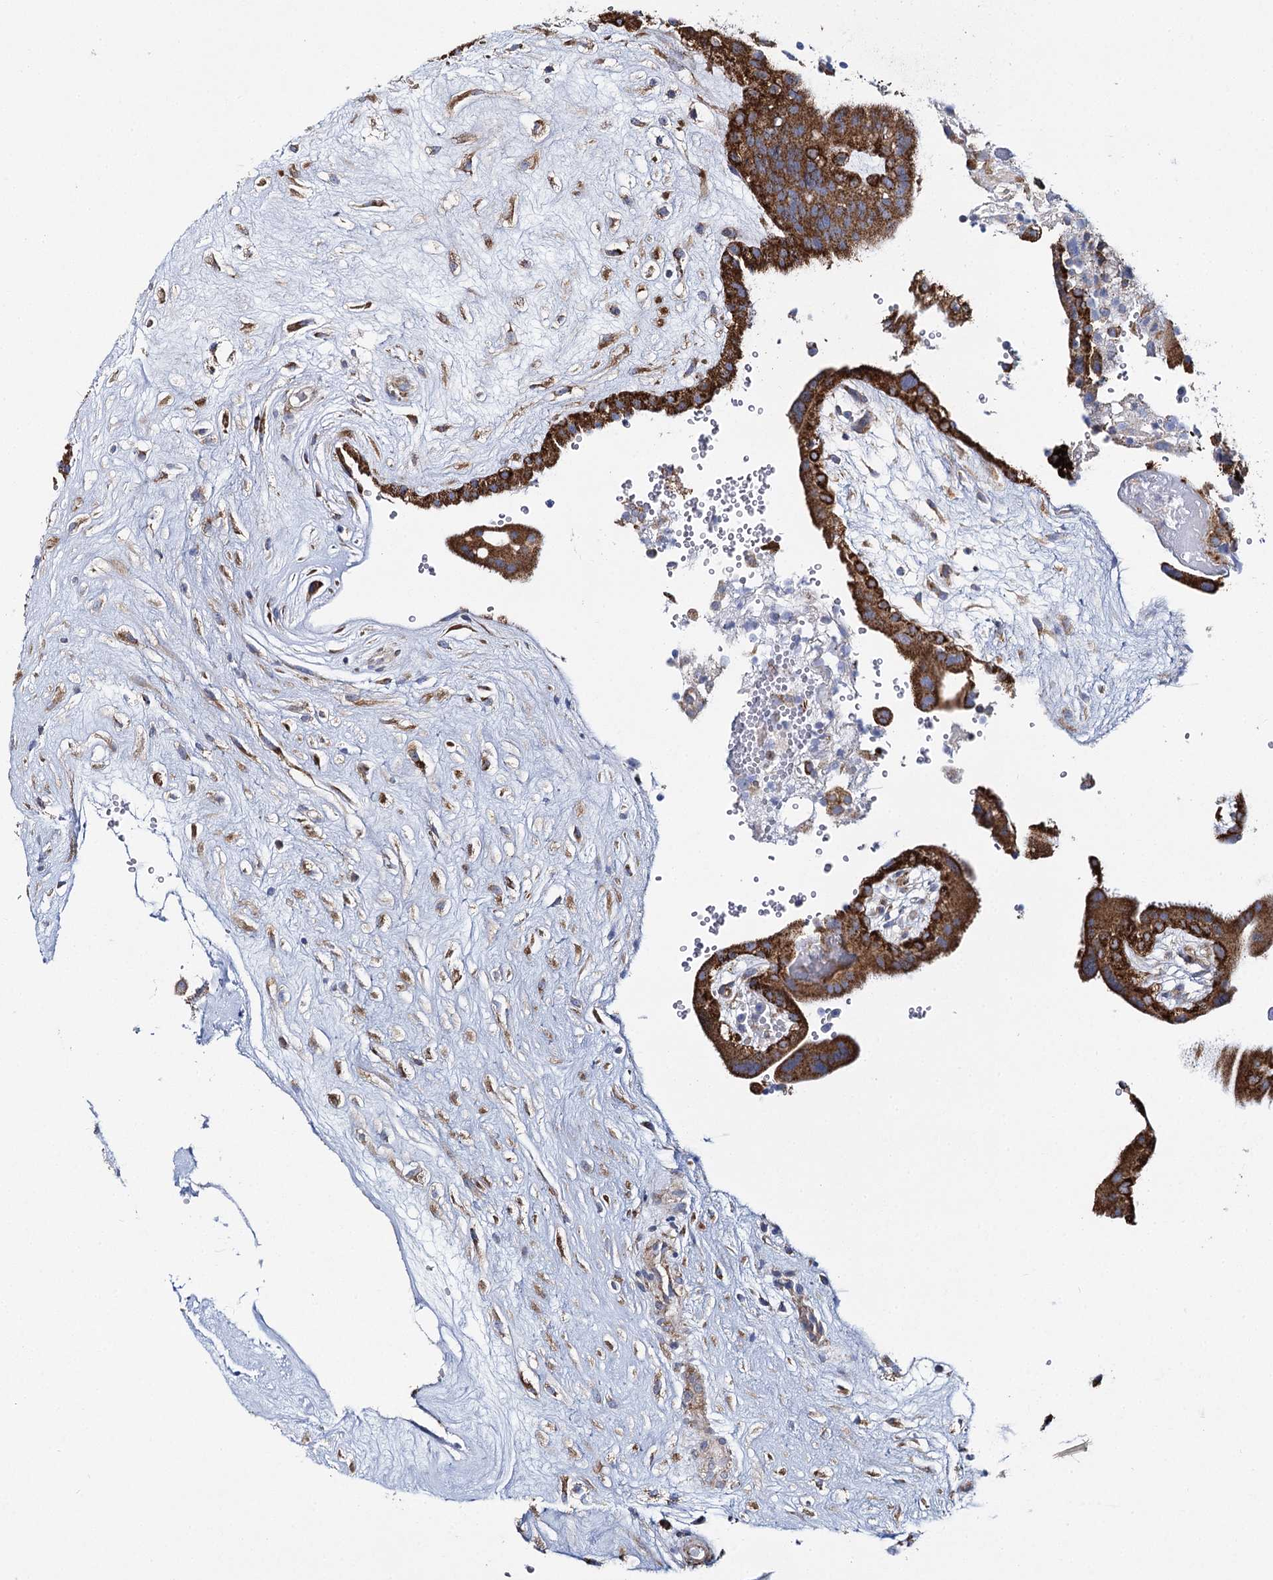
{"staining": {"intensity": "strong", "quantity": ">75%", "location": "cytoplasmic/membranous"}, "tissue": "placenta", "cell_type": "Trophoblastic cells", "image_type": "normal", "snomed": [{"axis": "morphology", "description": "Normal tissue, NOS"}, {"axis": "topography", "description": "Placenta"}], "caption": "Brown immunohistochemical staining in normal placenta exhibits strong cytoplasmic/membranous positivity in about >75% of trophoblastic cells.", "gene": "THUMPD3", "patient": {"sex": "female", "age": 18}}